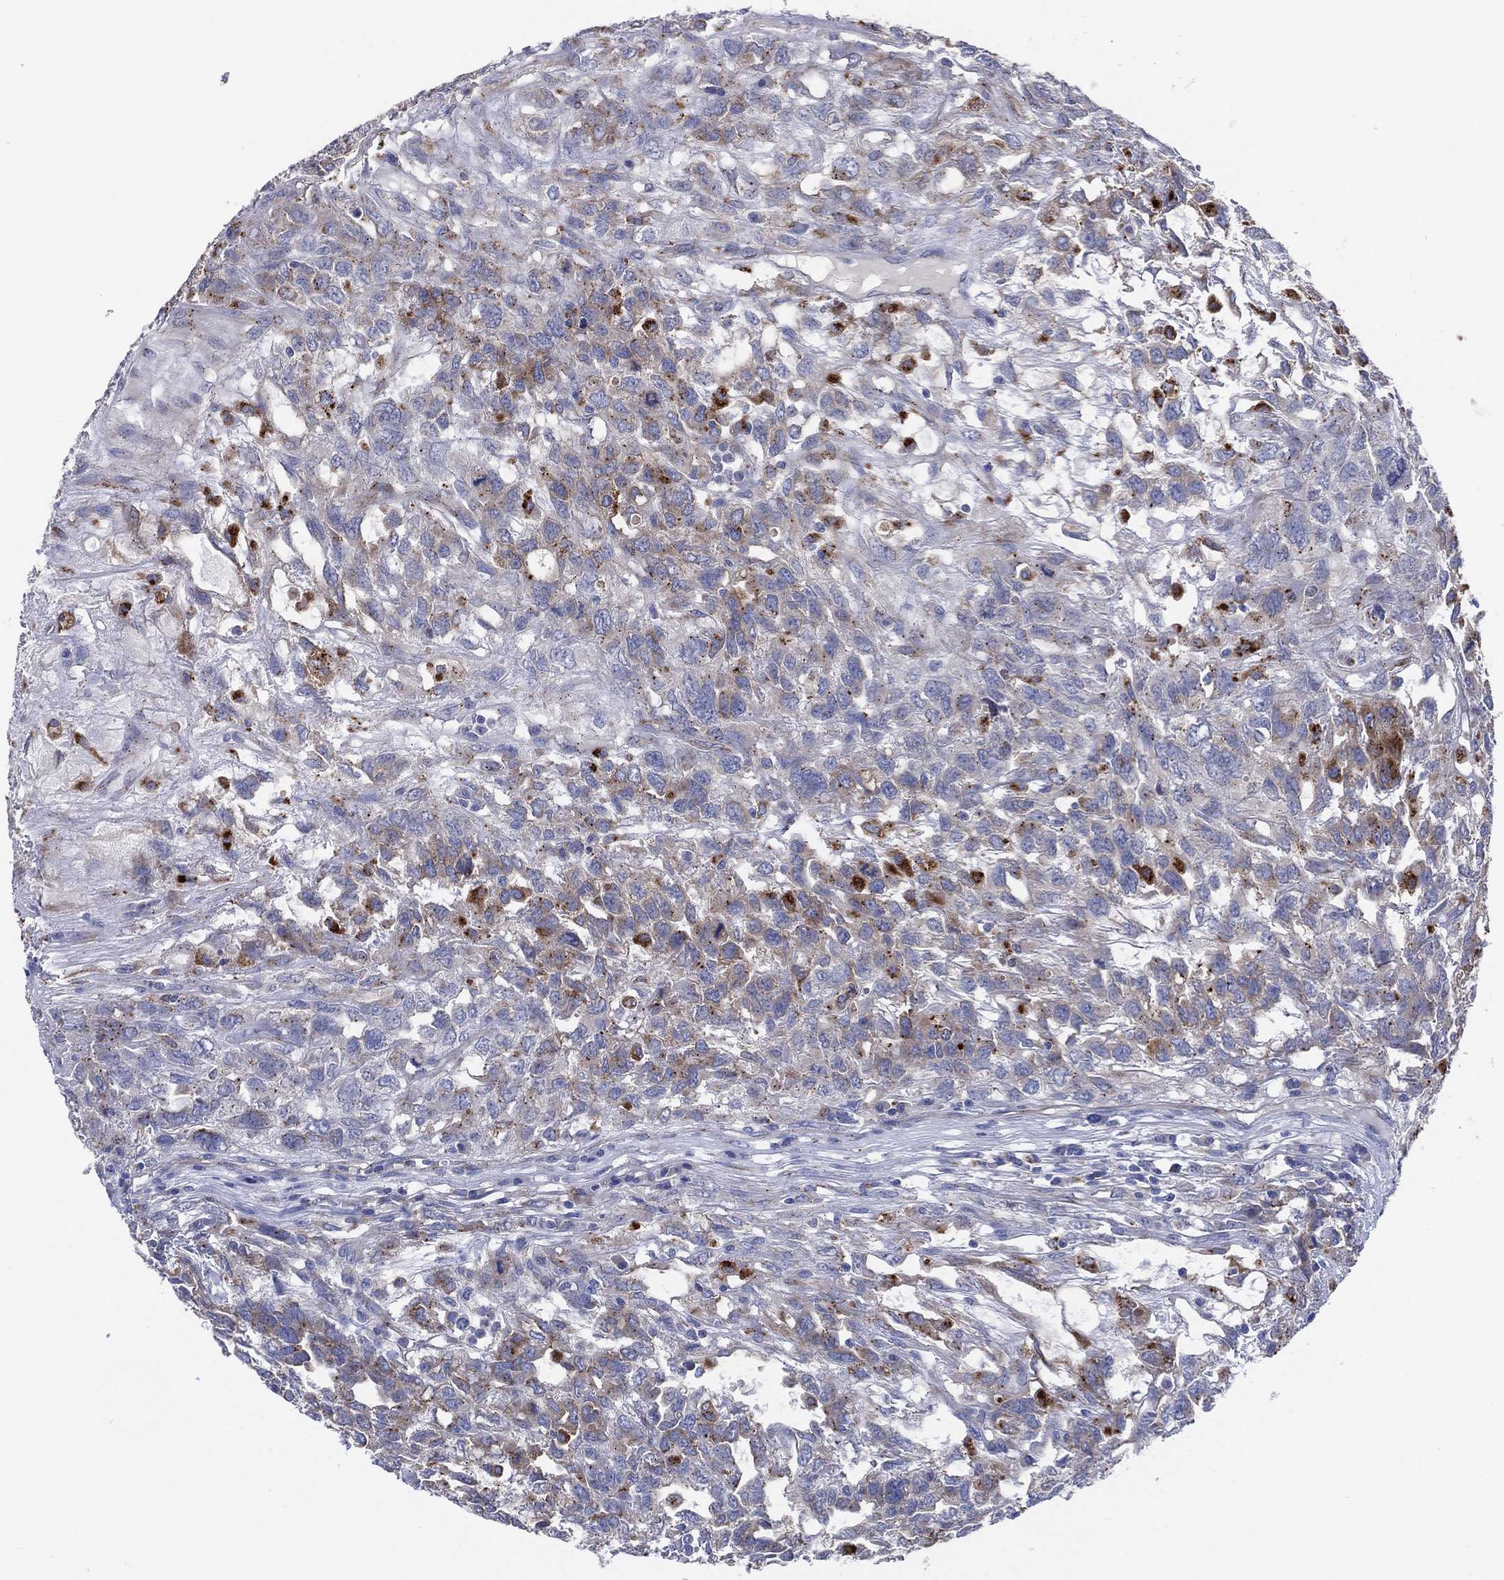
{"staining": {"intensity": "moderate", "quantity": "<25%", "location": "cytoplasmic/membranous"}, "tissue": "testis cancer", "cell_type": "Tumor cells", "image_type": "cancer", "snomed": [{"axis": "morphology", "description": "Seminoma, NOS"}, {"axis": "topography", "description": "Testis"}], "caption": "Immunohistochemistry (IHC) photomicrograph of neoplastic tissue: human testis seminoma stained using IHC exhibits low levels of moderate protein expression localized specifically in the cytoplasmic/membranous of tumor cells, appearing as a cytoplasmic/membranous brown color.", "gene": "GALNS", "patient": {"sex": "male", "age": 52}}